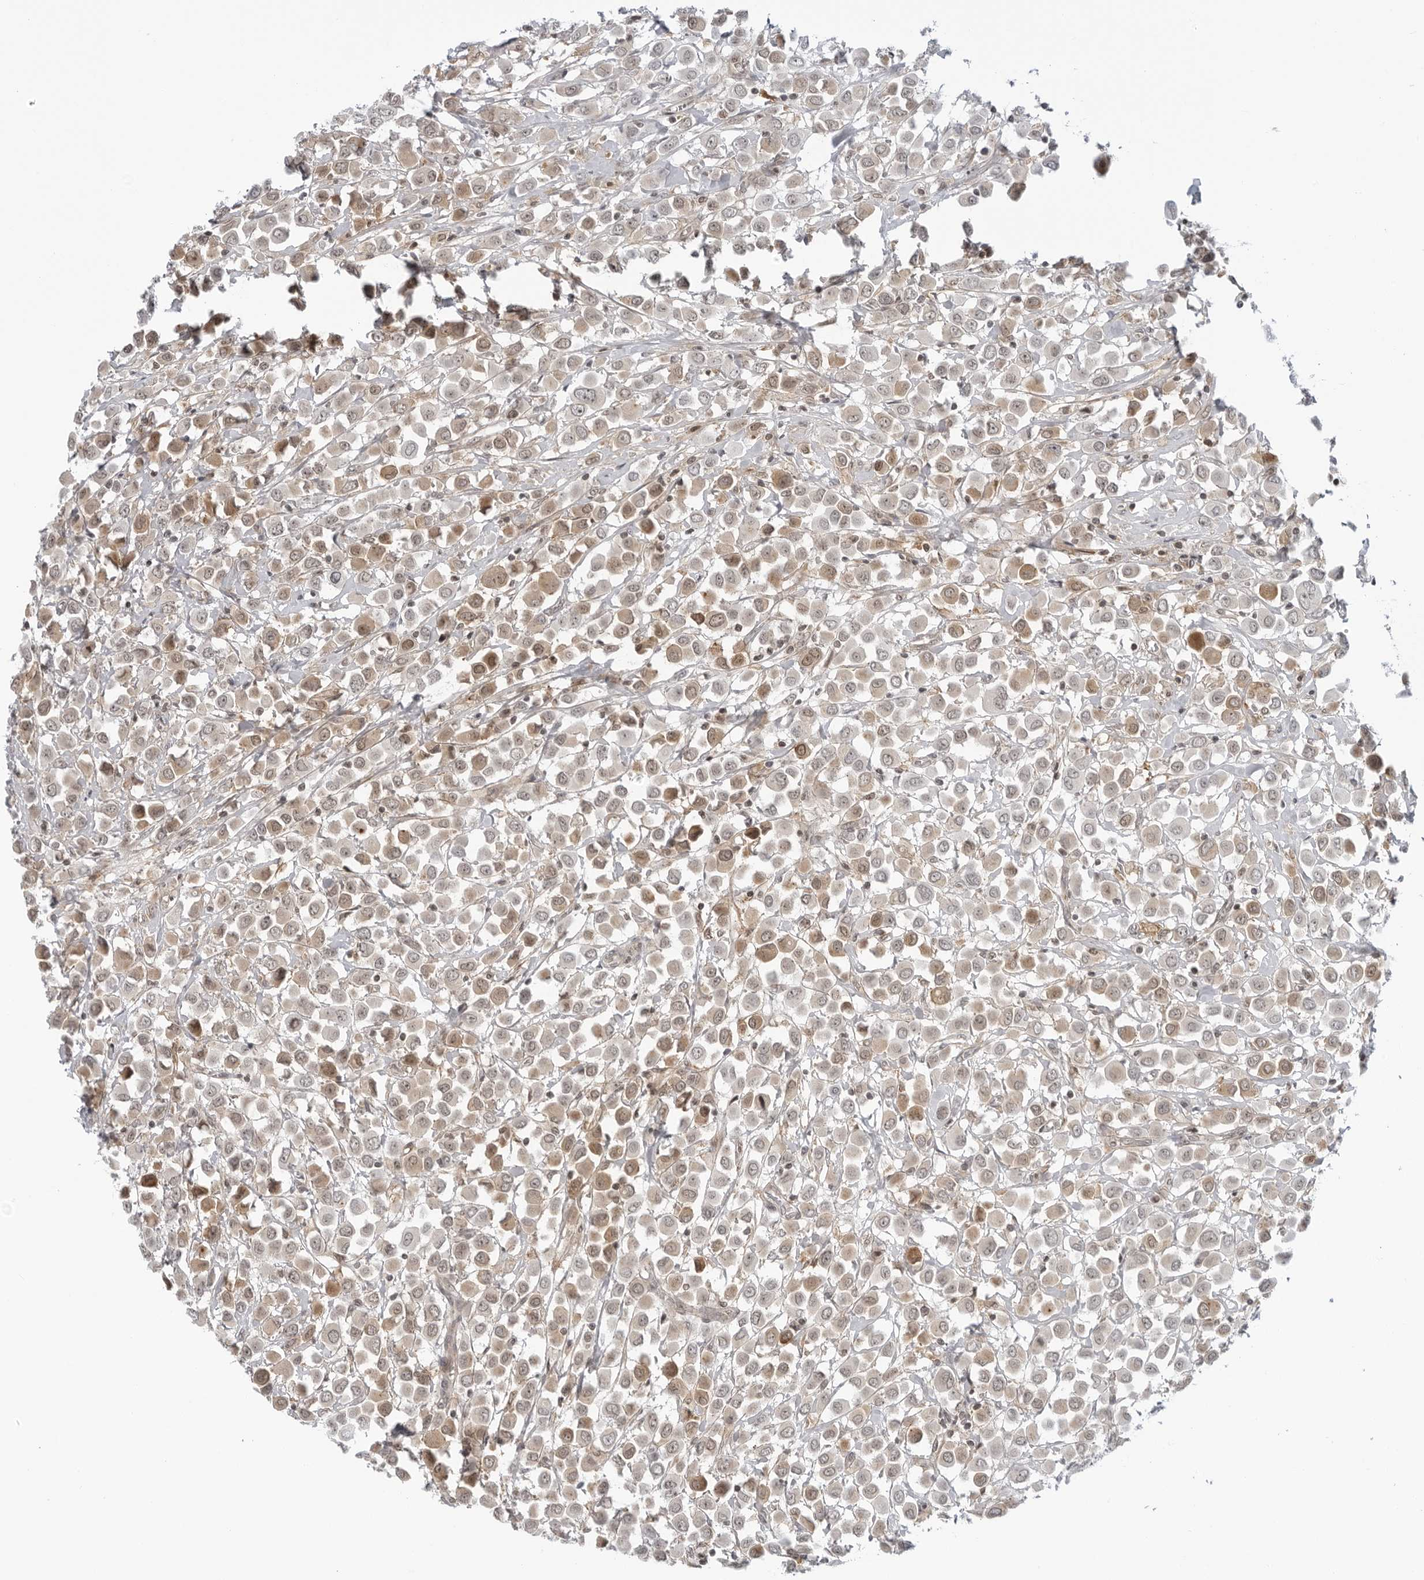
{"staining": {"intensity": "weak", "quantity": "25%-75%", "location": "cytoplasmic/membranous"}, "tissue": "breast cancer", "cell_type": "Tumor cells", "image_type": "cancer", "snomed": [{"axis": "morphology", "description": "Duct carcinoma"}, {"axis": "topography", "description": "Breast"}], "caption": "Breast cancer (invasive ductal carcinoma) stained for a protein shows weak cytoplasmic/membranous positivity in tumor cells. The protein of interest is stained brown, and the nuclei are stained in blue (DAB IHC with brightfield microscopy, high magnification).", "gene": "SUGCT", "patient": {"sex": "female", "age": 61}}